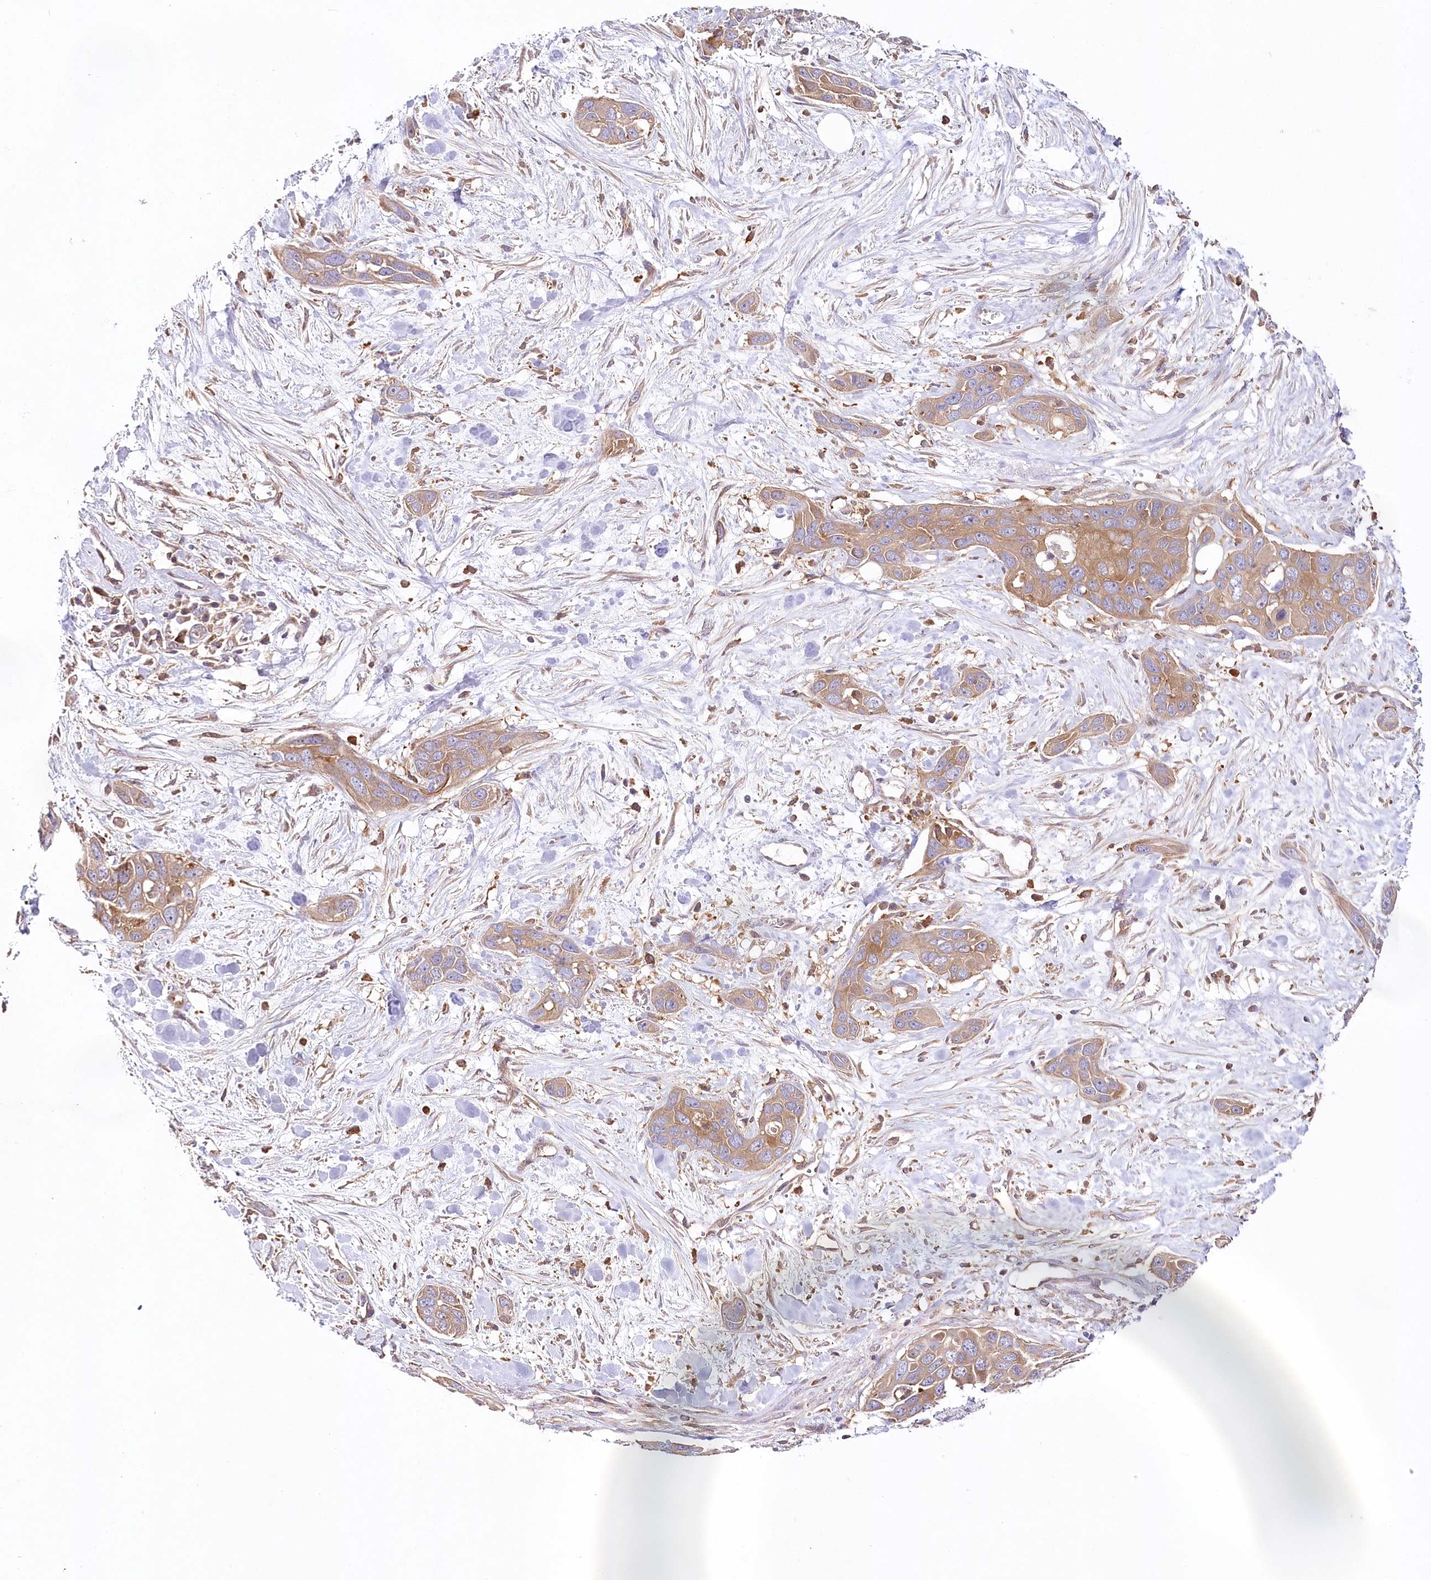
{"staining": {"intensity": "weak", "quantity": ">75%", "location": "cytoplasmic/membranous"}, "tissue": "pancreatic cancer", "cell_type": "Tumor cells", "image_type": "cancer", "snomed": [{"axis": "morphology", "description": "Adenocarcinoma, NOS"}, {"axis": "topography", "description": "Pancreas"}], "caption": "Immunohistochemistry of human pancreatic adenocarcinoma shows low levels of weak cytoplasmic/membranous expression in about >75% of tumor cells. (DAB (3,3'-diaminobenzidine) IHC with brightfield microscopy, high magnification).", "gene": "ABRAXAS2", "patient": {"sex": "female", "age": 60}}